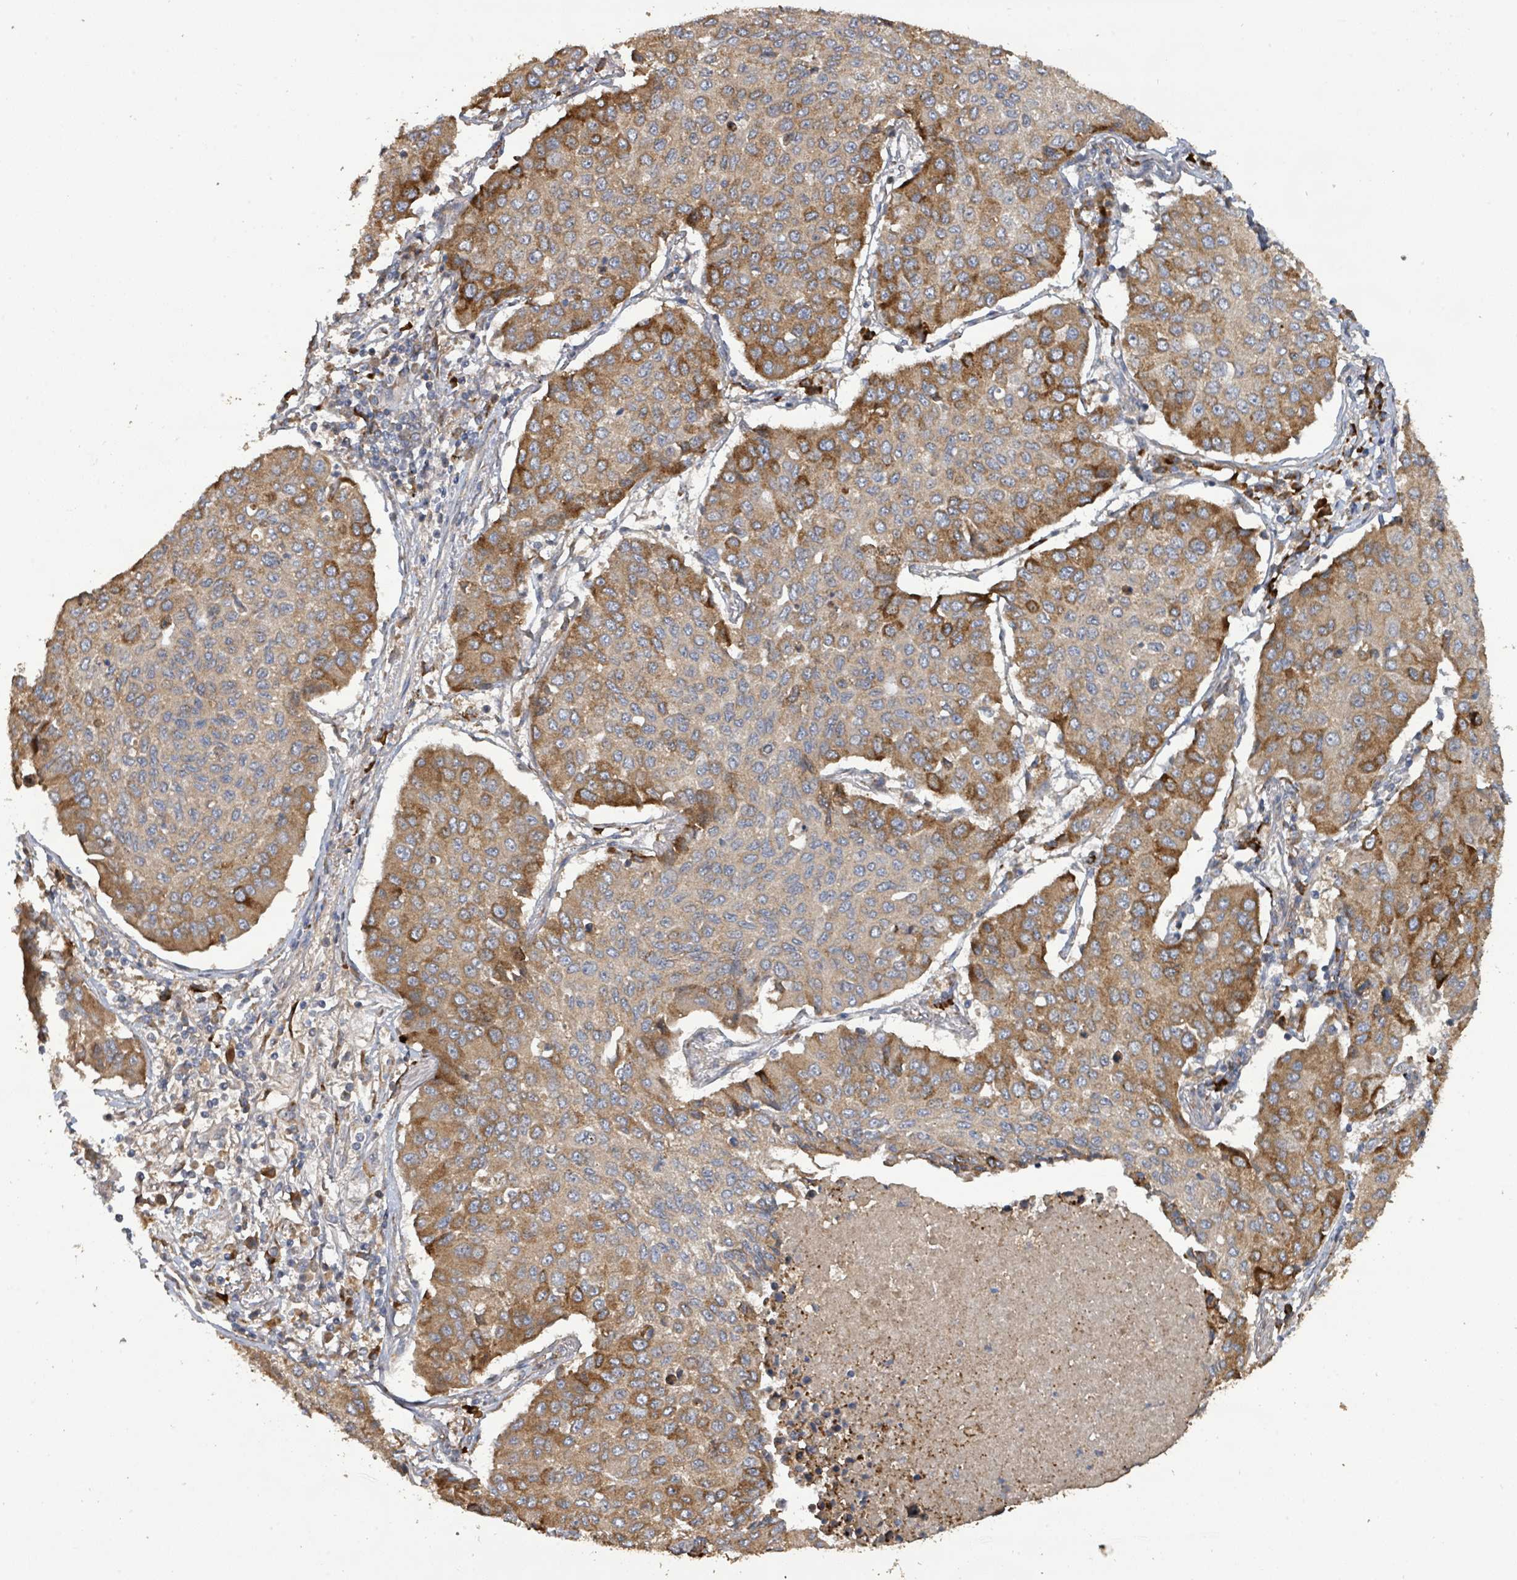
{"staining": {"intensity": "moderate", "quantity": ">75%", "location": "cytoplasmic/membranous"}, "tissue": "lung cancer", "cell_type": "Tumor cells", "image_type": "cancer", "snomed": [{"axis": "morphology", "description": "Squamous cell carcinoma, NOS"}, {"axis": "topography", "description": "Lung"}], "caption": "Lung cancer stained for a protein demonstrates moderate cytoplasmic/membranous positivity in tumor cells. (Stains: DAB in brown, nuclei in blue, Microscopy: brightfield microscopy at high magnification).", "gene": "STARD4", "patient": {"sex": "male", "age": 74}}